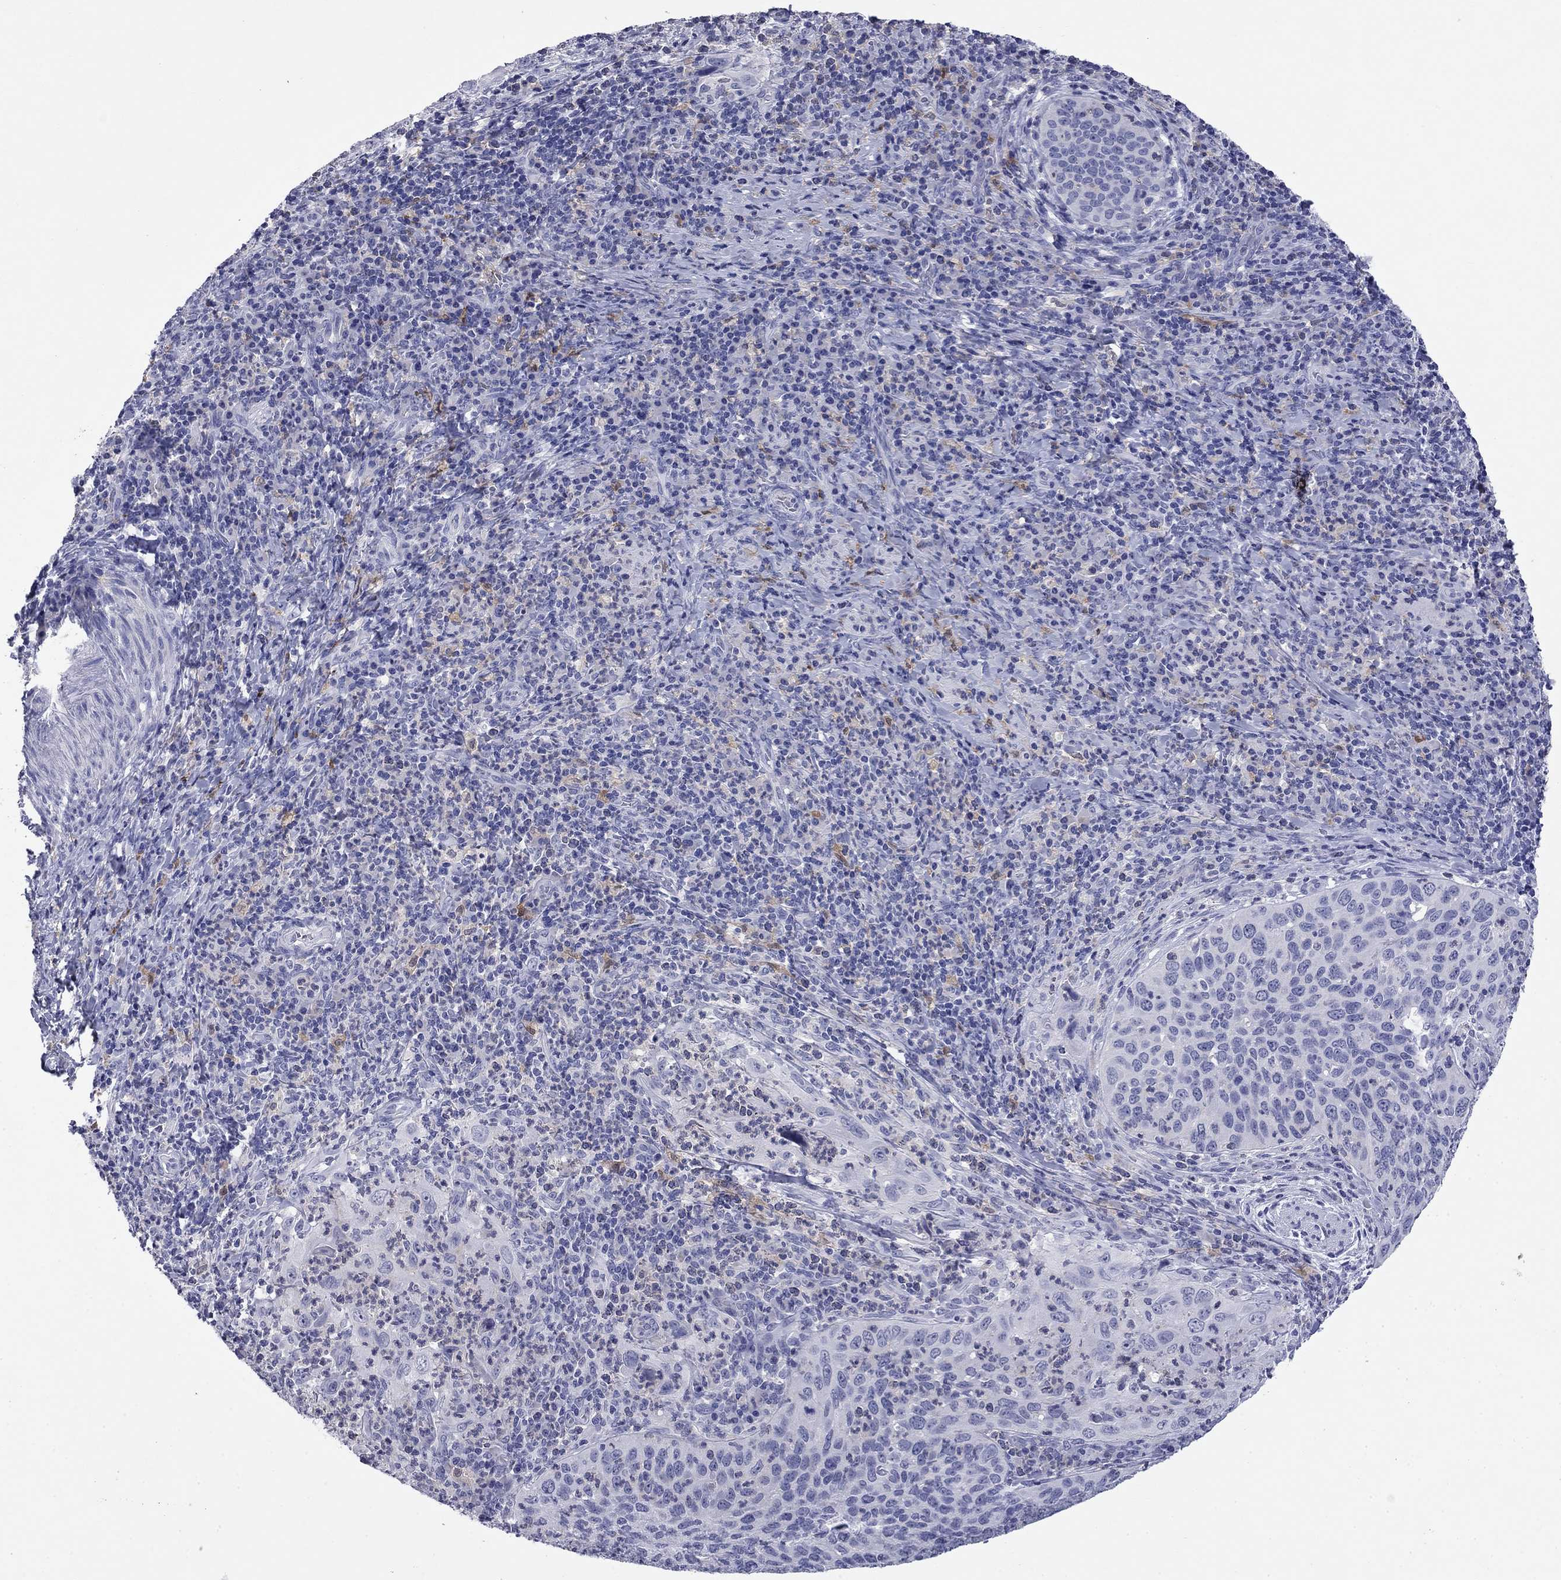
{"staining": {"intensity": "negative", "quantity": "none", "location": "none"}, "tissue": "cervical cancer", "cell_type": "Tumor cells", "image_type": "cancer", "snomed": [{"axis": "morphology", "description": "Squamous cell carcinoma, NOS"}, {"axis": "topography", "description": "Cervix"}], "caption": "Immunohistochemistry image of human cervical squamous cell carcinoma stained for a protein (brown), which shows no staining in tumor cells.", "gene": "CFAP119", "patient": {"sex": "female", "age": 26}}